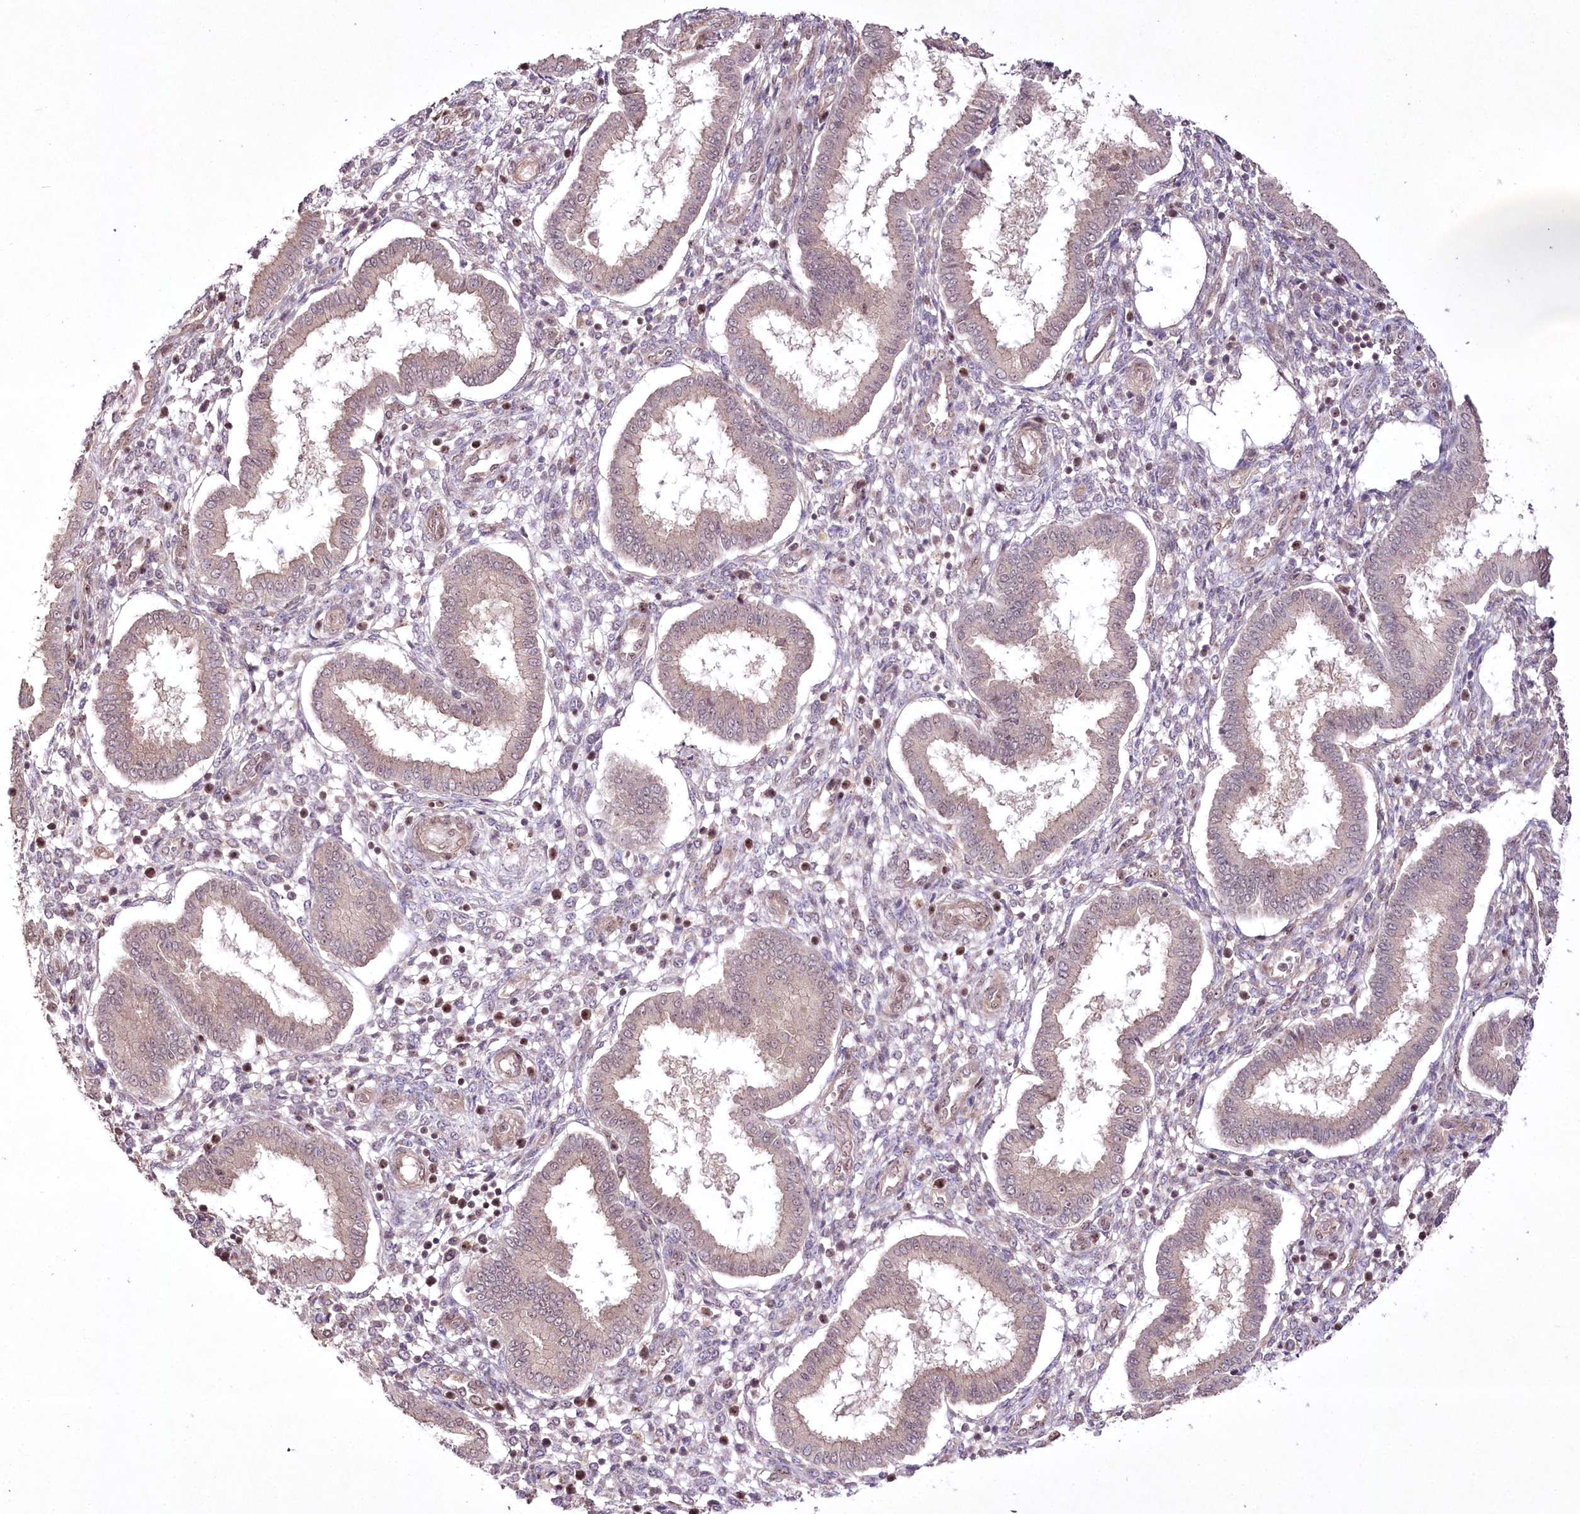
{"staining": {"intensity": "weak", "quantity": "<25%", "location": "cytoplasmic/membranous,nuclear"}, "tissue": "endometrium", "cell_type": "Cells in endometrial stroma", "image_type": "normal", "snomed": [{"axis": "morphology", "description": "Normal tissue, NOS"}, {"axis": "topography", "description": "Endometrium"}], "caption": "Immunohistochemistry (IHC) photomicrograph of unremarkable endometrium: human endometrium stained with DAB (3,3'-diaminobenzidine) reveals no significant protein expression in cells in endometrial stroma. (Immunohistochemistry (IHC), brightfield microscopy, high magnification).", "gene": "CCDC59", "patient": {"sex": "female", "age": 24}}